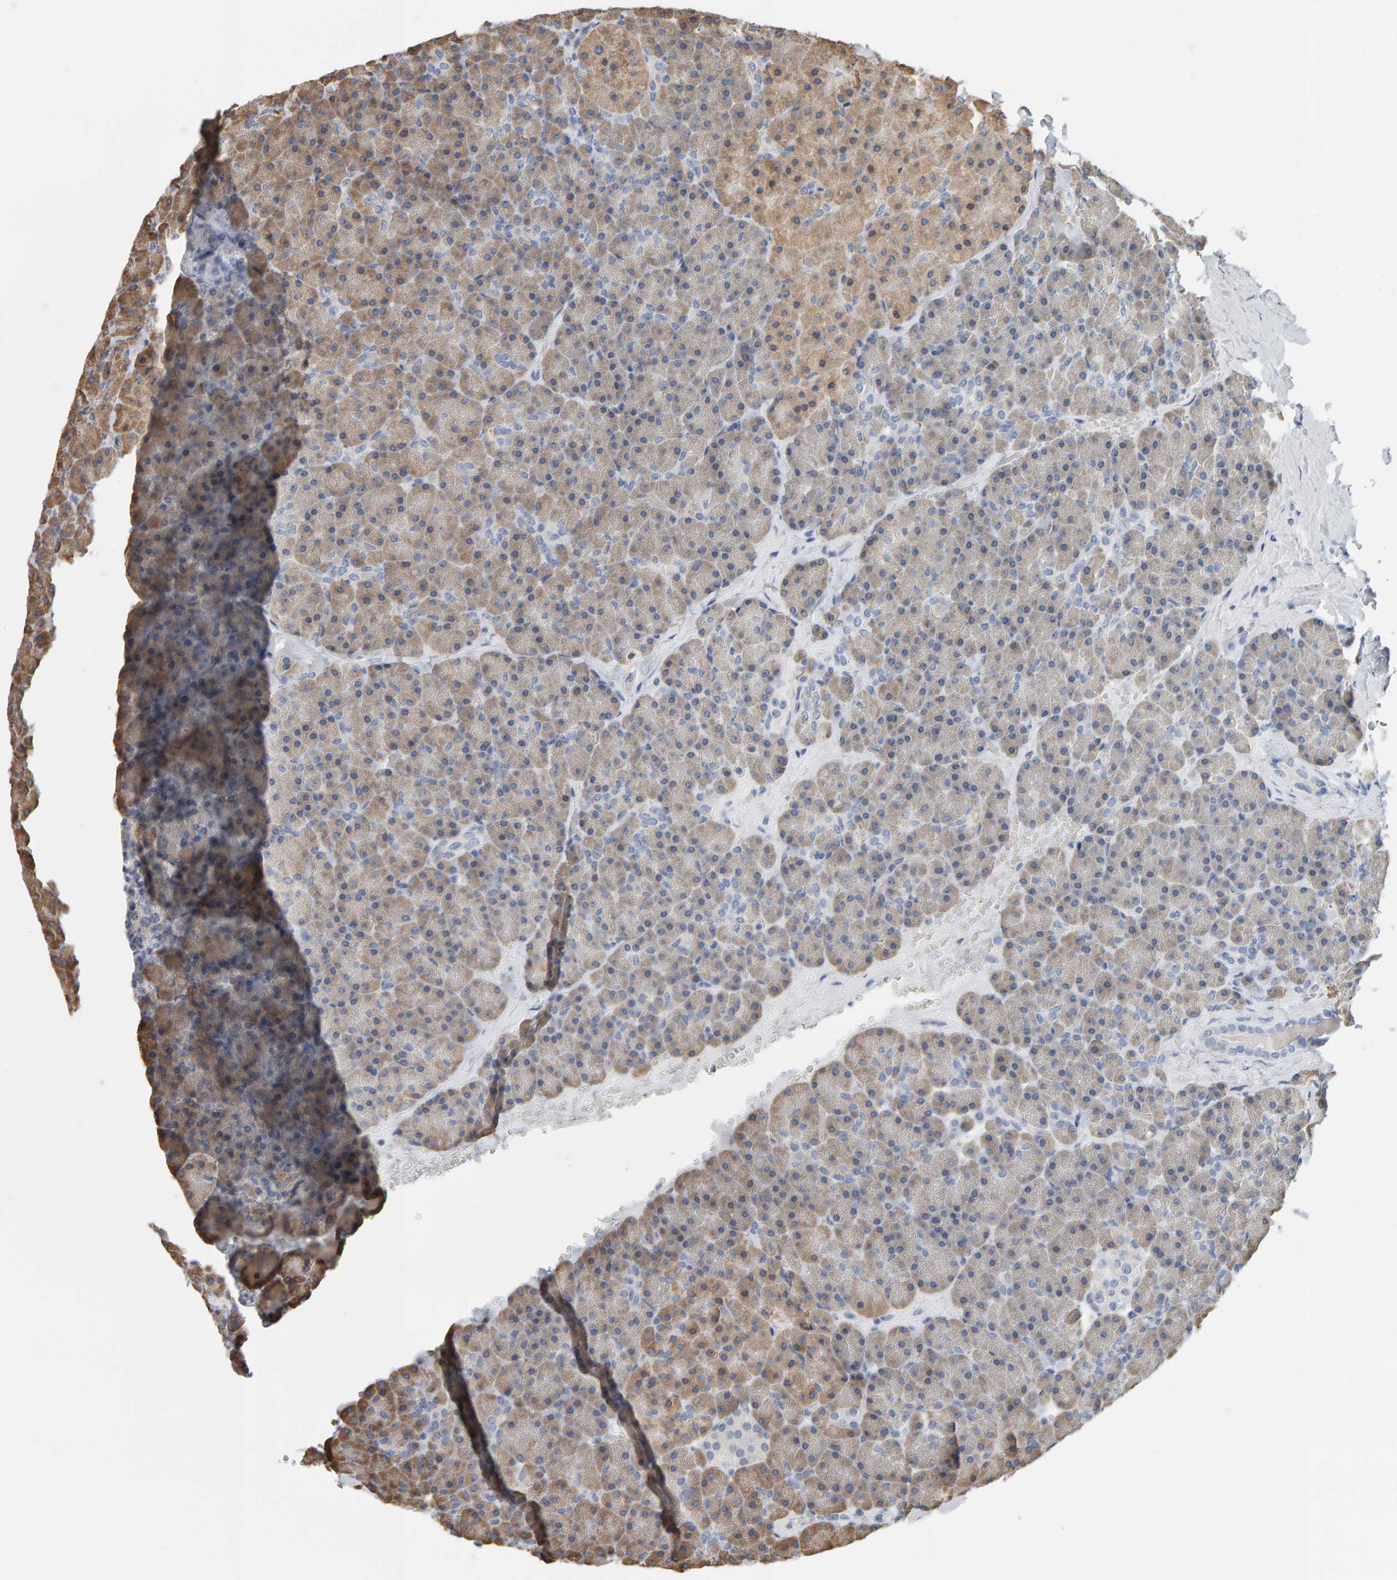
{"staining": {"intensity": "weak", "quantity": "25%-75%", "location": "cytoplasmic/membranous"}, "tissue": "pancreas", "cell_type": "Exocrine glandular cells", "image_type": "normal", "snomed": [{"axis": "morphology", "description": "Normal tissue, NOS"}, {"axis": "morphology", "description": "Carcinoid, malignant, NOS"}, {"axis": "topography", "description": "Pancreas"}], "caption": "IHC of unremarkable pancreas displays low levels of weak cytoplasmic/membranous staining in about 25%-75% of exocrine glandular cells.", "gene": "ADHFE1", "patient": {"sex": "female", "age": 35}}